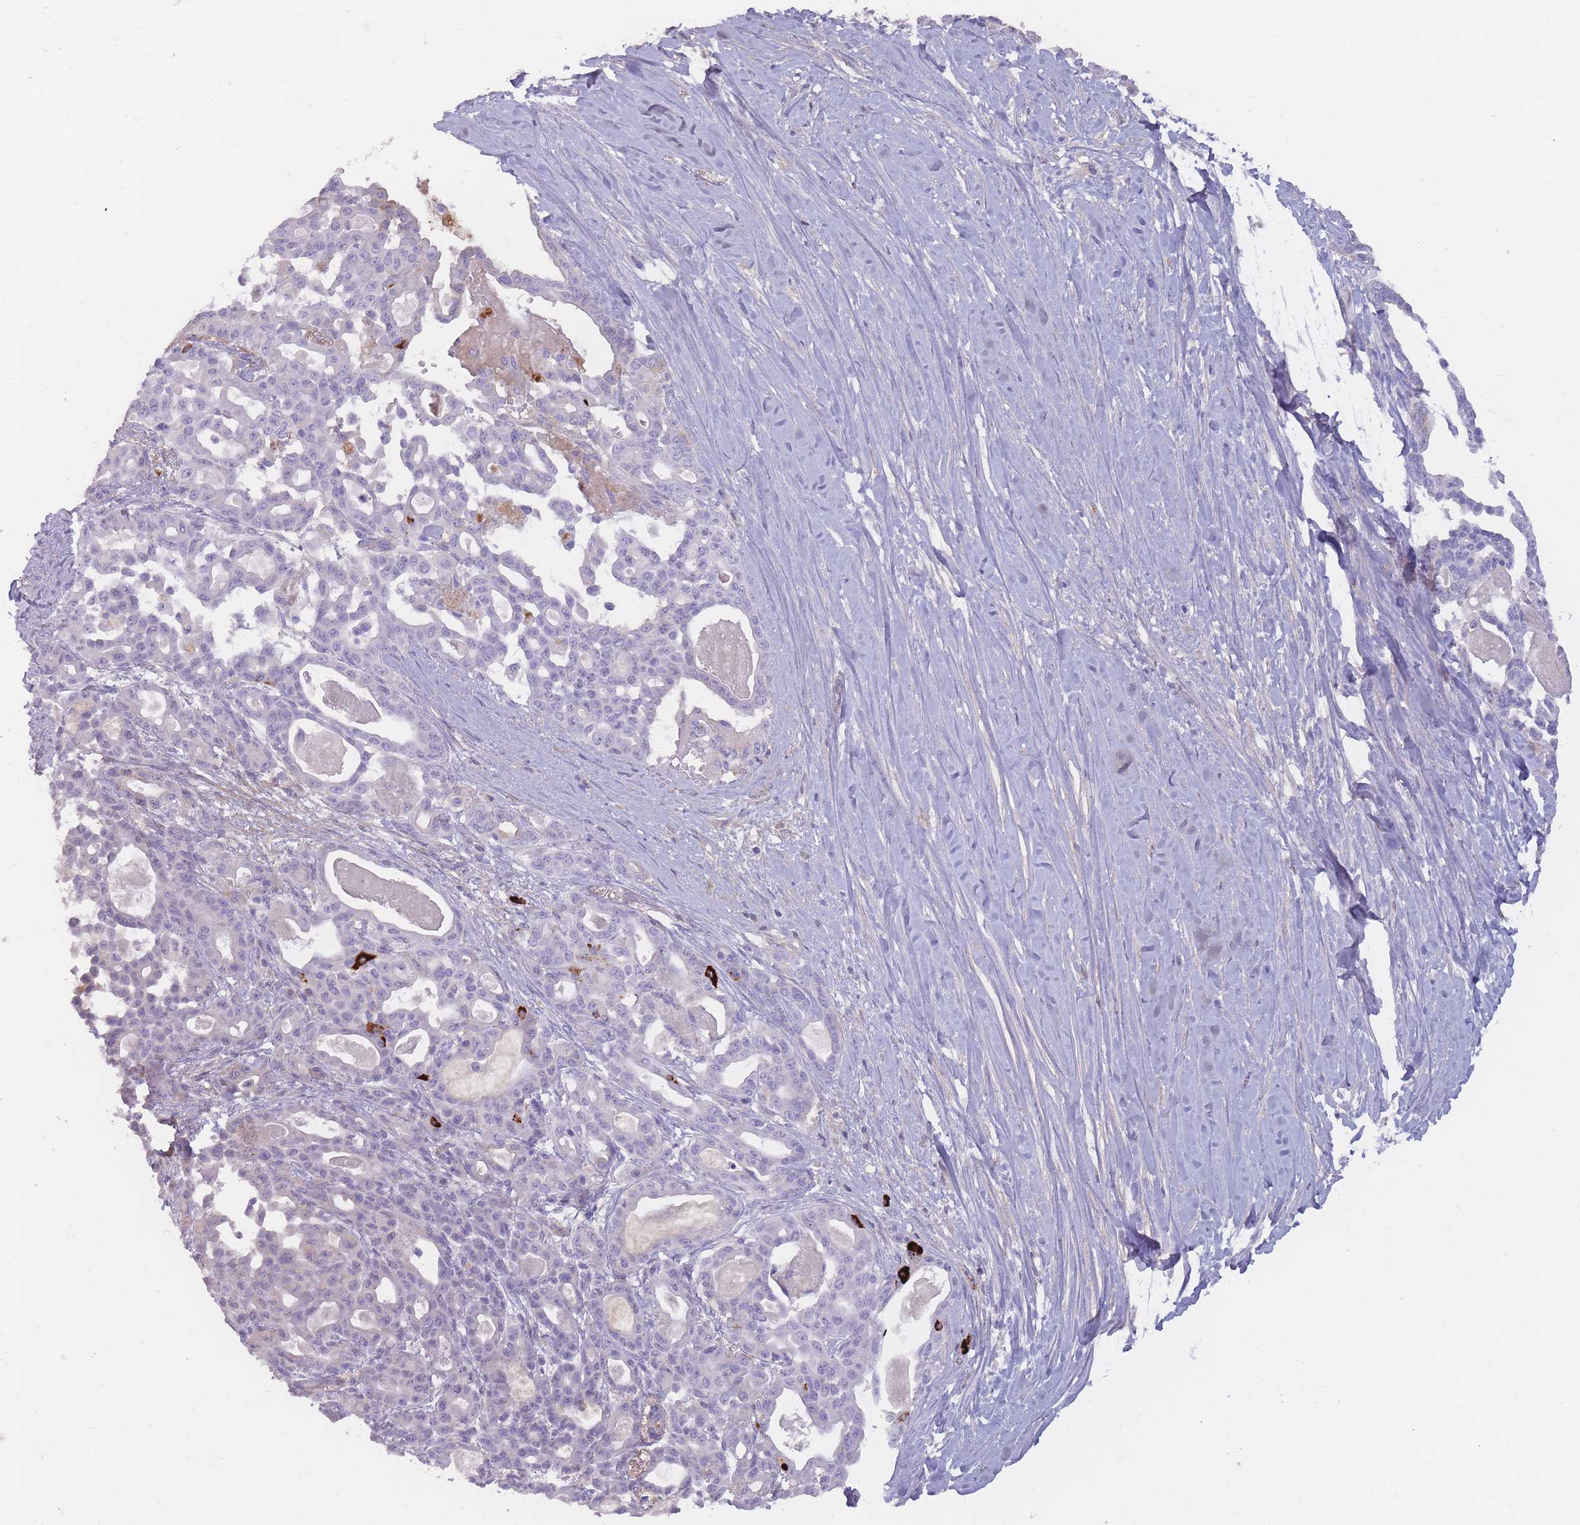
{"staining": {"intensity": "negative", "quantity": "none", "location": "none"}, "tissue": "pancreatic cancer", "cell_type": "Tumor cells", "image_type": "cancer", "snomed": [{"axis": "morphology", "description": "Adenocarcinoma, NOS"}, {"axis": "topography", "description": "Pancreas"}], "caption": "This is an immunohistochemistry micrograph of human pancreatic cancer (adenocarcinoma). There is no positivity in tumor cells.", "gene": "PRG4", "patient": {"sex": "male", "age": 63}}